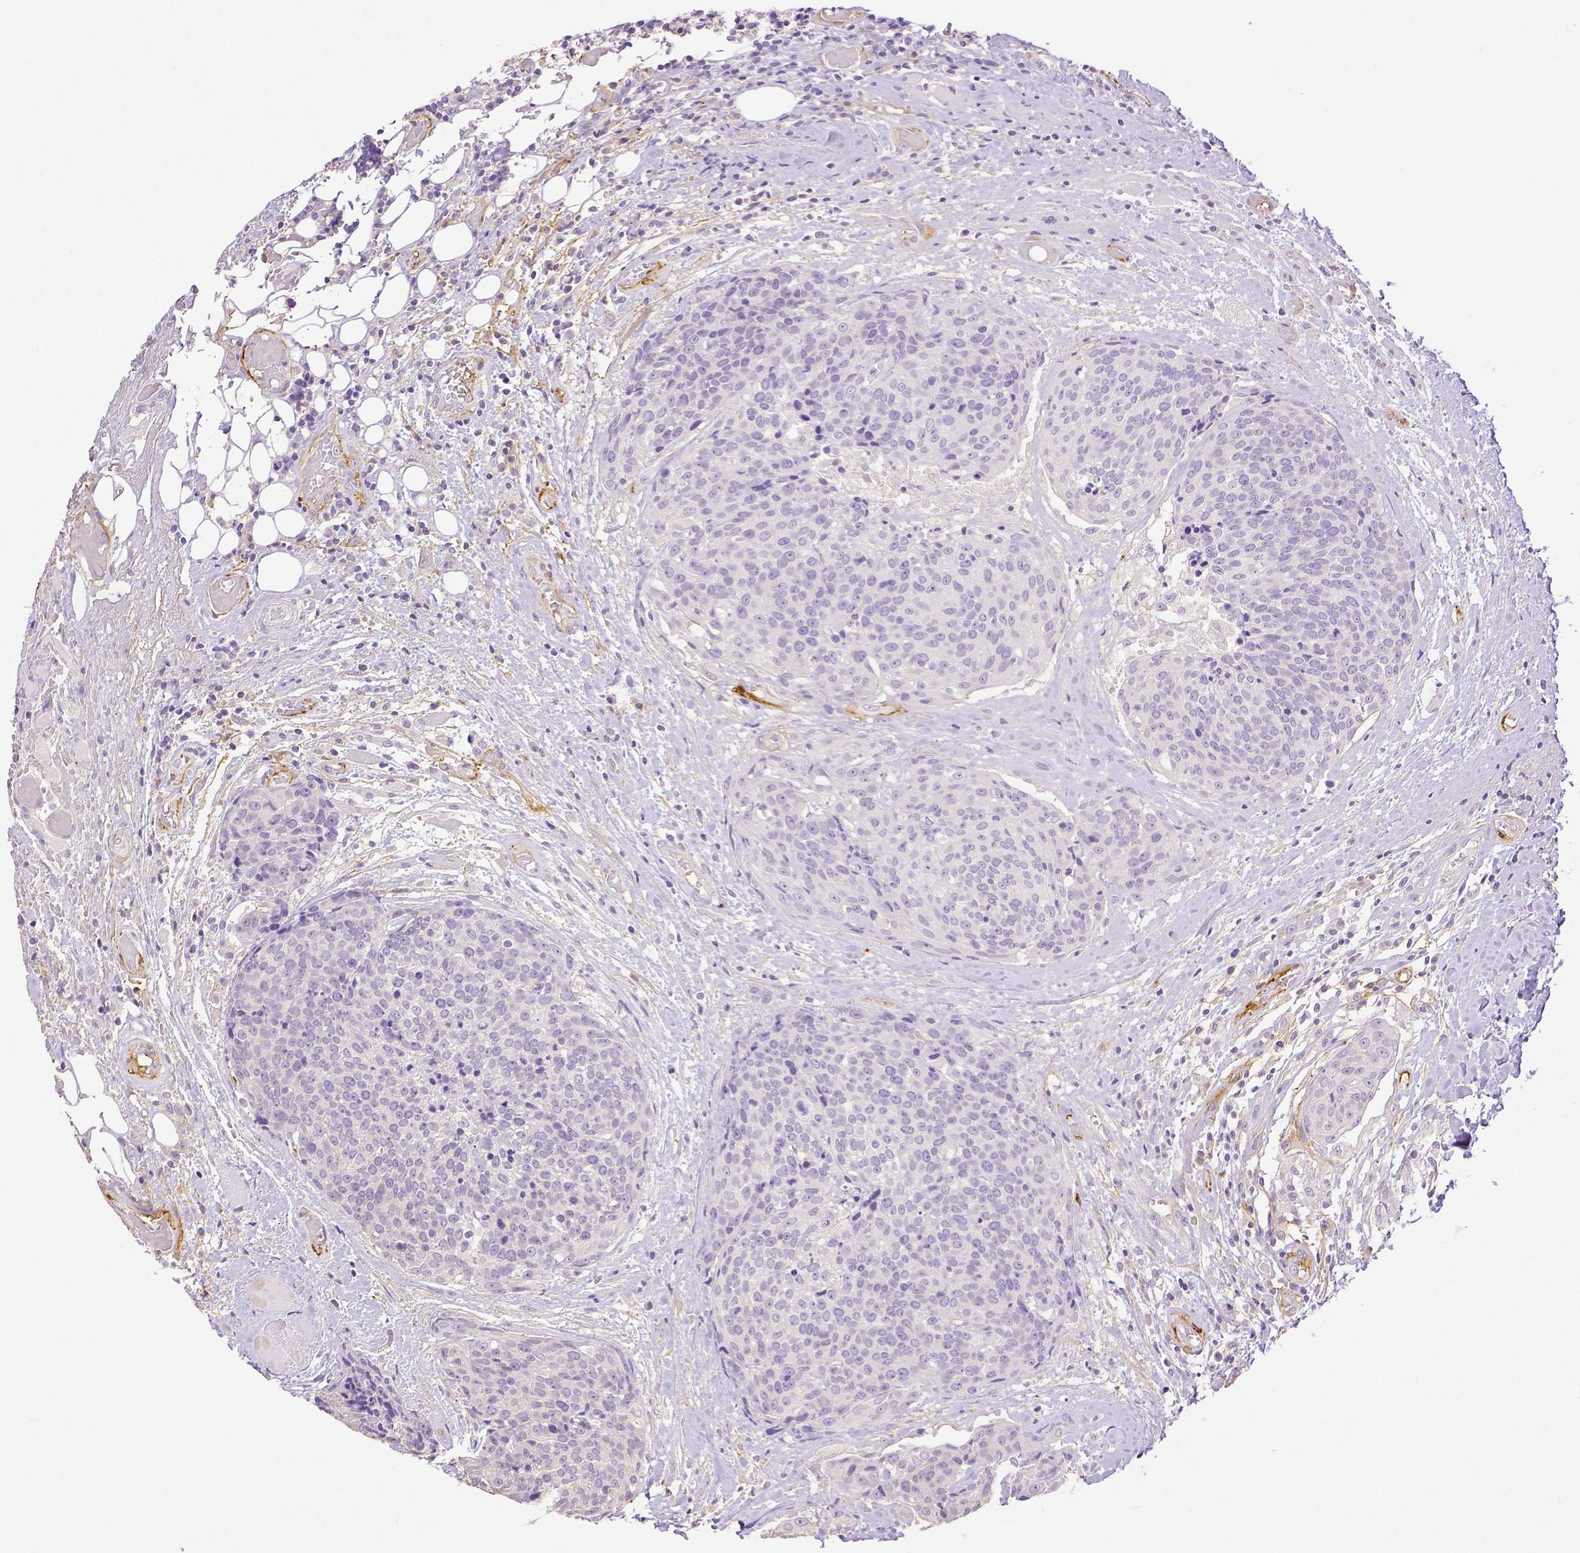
{"staining": {"intensity": "negative", "quantity": "none", "location": "none"}, "tissue": "head and neck cancer", "cell_type": "Tumor cells", "image_type": "cancer", "snomed": [{"axis": "morphology", "description": "Squamous cell carcinoma, NOS"}, {"axis": "topography", "description": "Oral tissue"}, {"axis": "topography", "description": "Head-Neck"}], "caption": "There is no significant staining in tumor cells of head and neck cancer. (DAB immunohistochemistry visualized using brightfield microscopy, high magnification).", "gene": "THY1", "patient": {"sex": "male", "age": 64}}